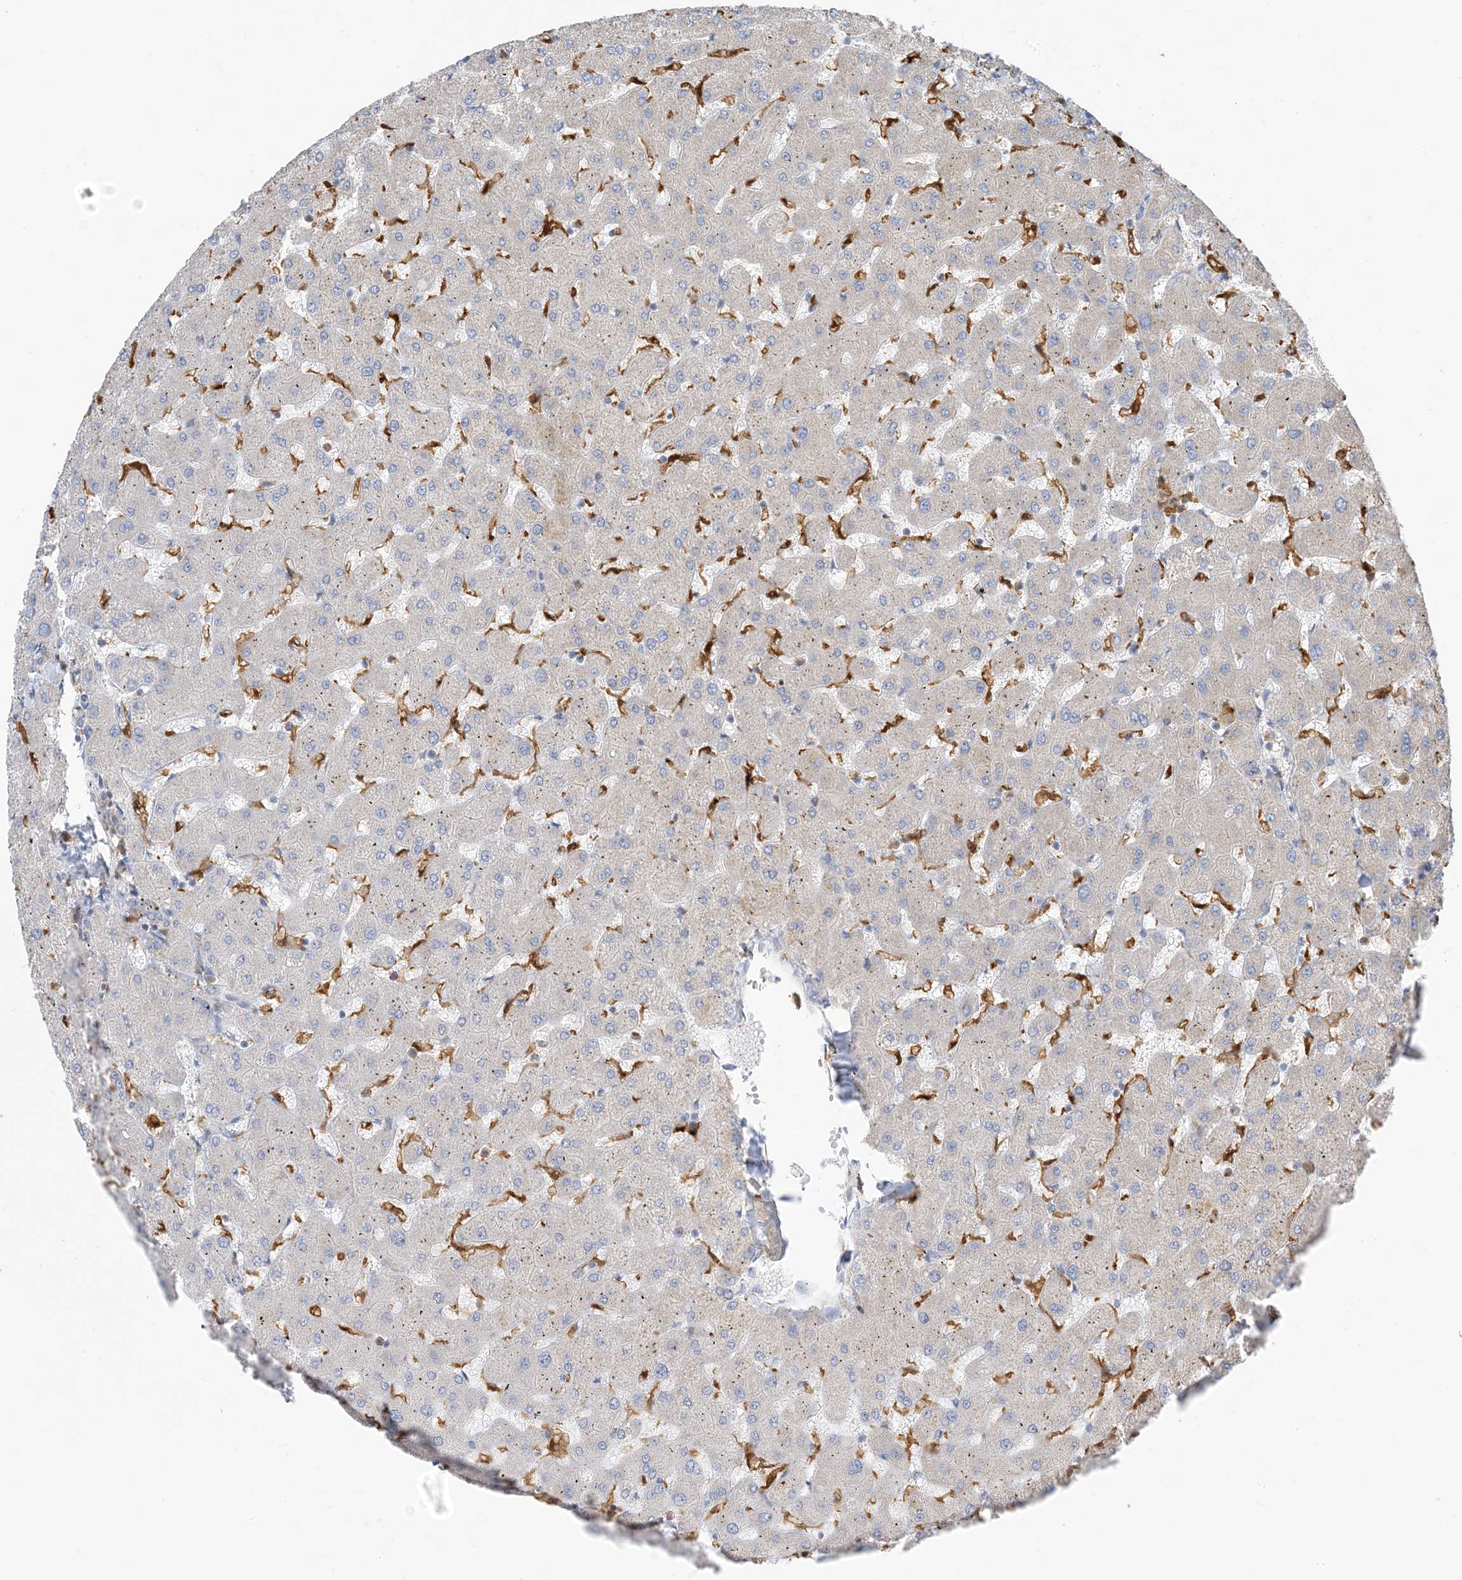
{"staining": {"intensity": "negative", "quantity": "none", "location": "none"}, "tissue": "liver", "cell_type": "Cholangiocytes", "image_type": "normal", "snomed": [{"axis": "morphology", "description": "Normal tissue, NOS"}, {"axis": "topography", "description": "Liver"}], "caption": "The photomicrograph demonstrates no staining of cholangiocytes in normal liver. (Immunohistochemistry (ihc), brightfield microscopy, high magnification).", "gene": "NAGK", "patient": {"sex": "female", "age": 63}}